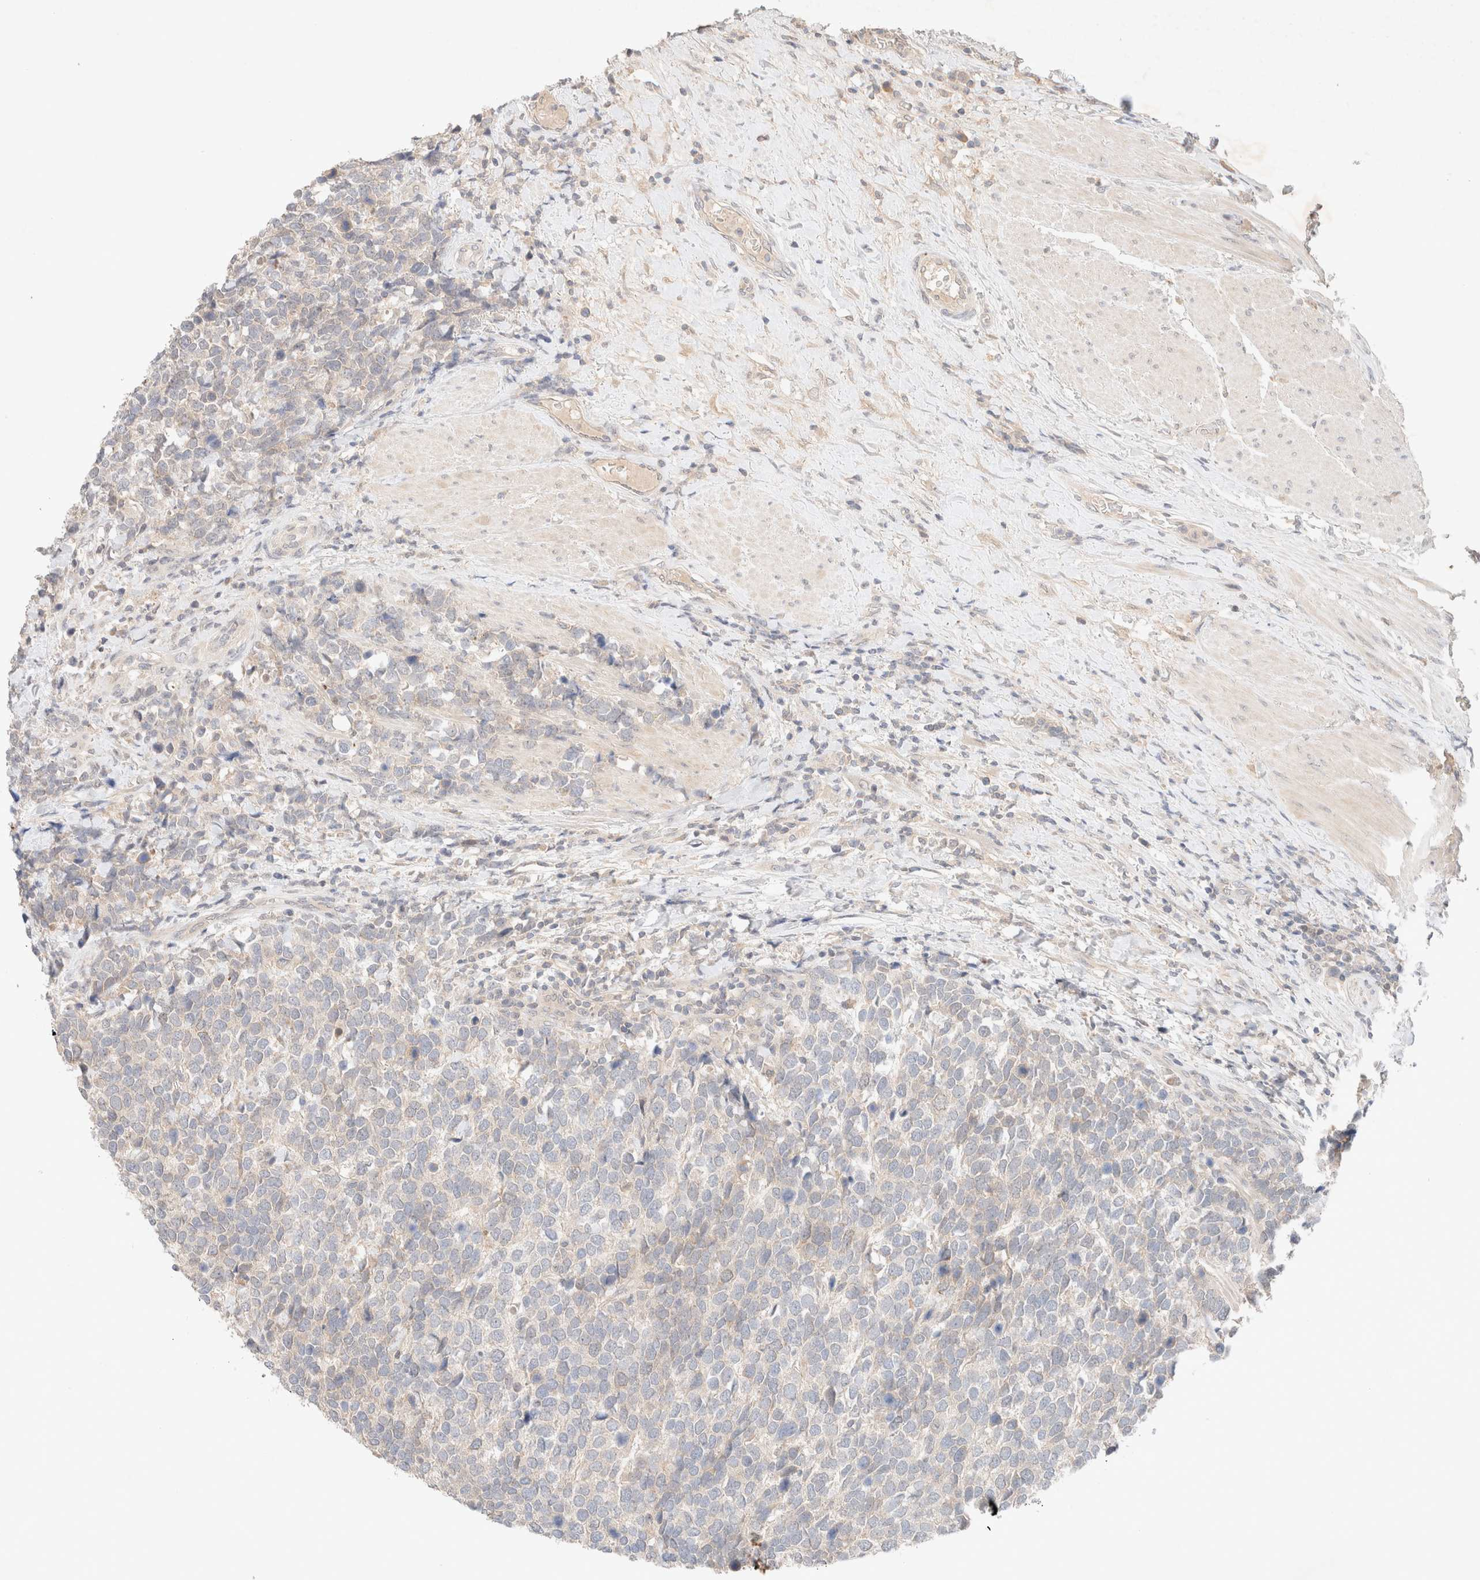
{"staining": {"intensity": "negative", "quantity": "none", "location": "none"}, "tissue": "urothelial cancer", "cell_type": "Tumor cells", "image_type": "cancer", "snomed": [{"axis": "morphology", "description": "Urothelial carcinoma, High grade"}, {"axis": "topography", "description": "Urinary bladder"}], "caption": "Tumor cells are negative for brown protein staining in high-grade urothelial carcinoma. The staining is performed using DAB brown chromogen with nuclei counter-stained in using hematoxylin.", "gene": "SARM1", "patient": {"sex": "female", "age": 82}}